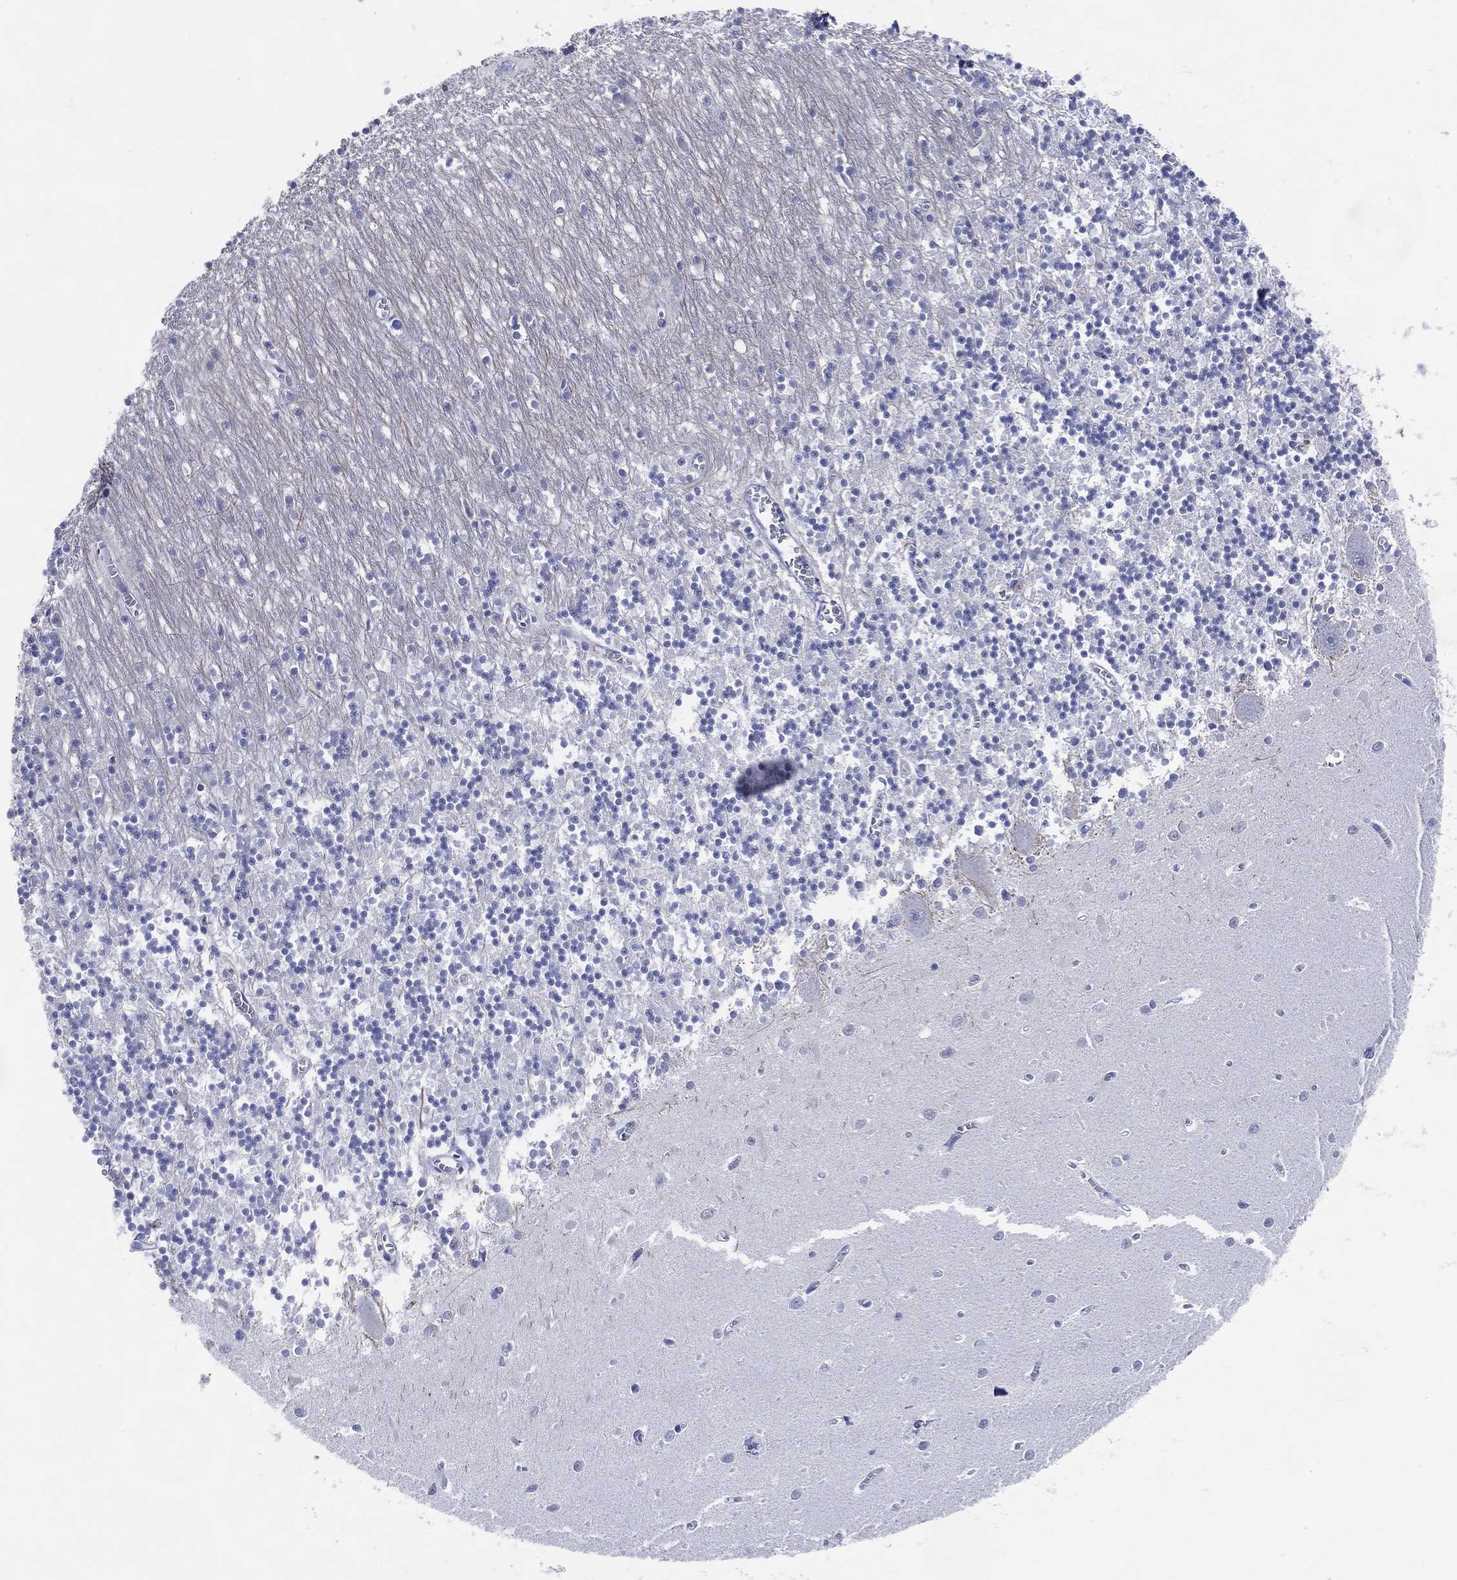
{"staining": {"intensity": "negative", "quantity": "none", "location": "none"}, "tissue": "cerebellum", "cell_type": "Cells in granular layer", "image_type": "normal", "snomed": [{"axis": "morphology", "description": "Normal tissue, NOS"}, {"axis": "topography", "description": "Cerebellum"}], "caption": "IHC micrograph of benign cerebellum: cerebellum stained with DAB (3,3'-diaminobenzidine) exhibits no significant protein expression in cells in granular layer. (Stains: DAB (3,3'-diaminobenzidine) IHC with hematoxylin counter stain, Microscopy: brightfield microscopy at high magnification).", "gene": "CFAP58", "patient": {"sex": "female", "age": 64}}